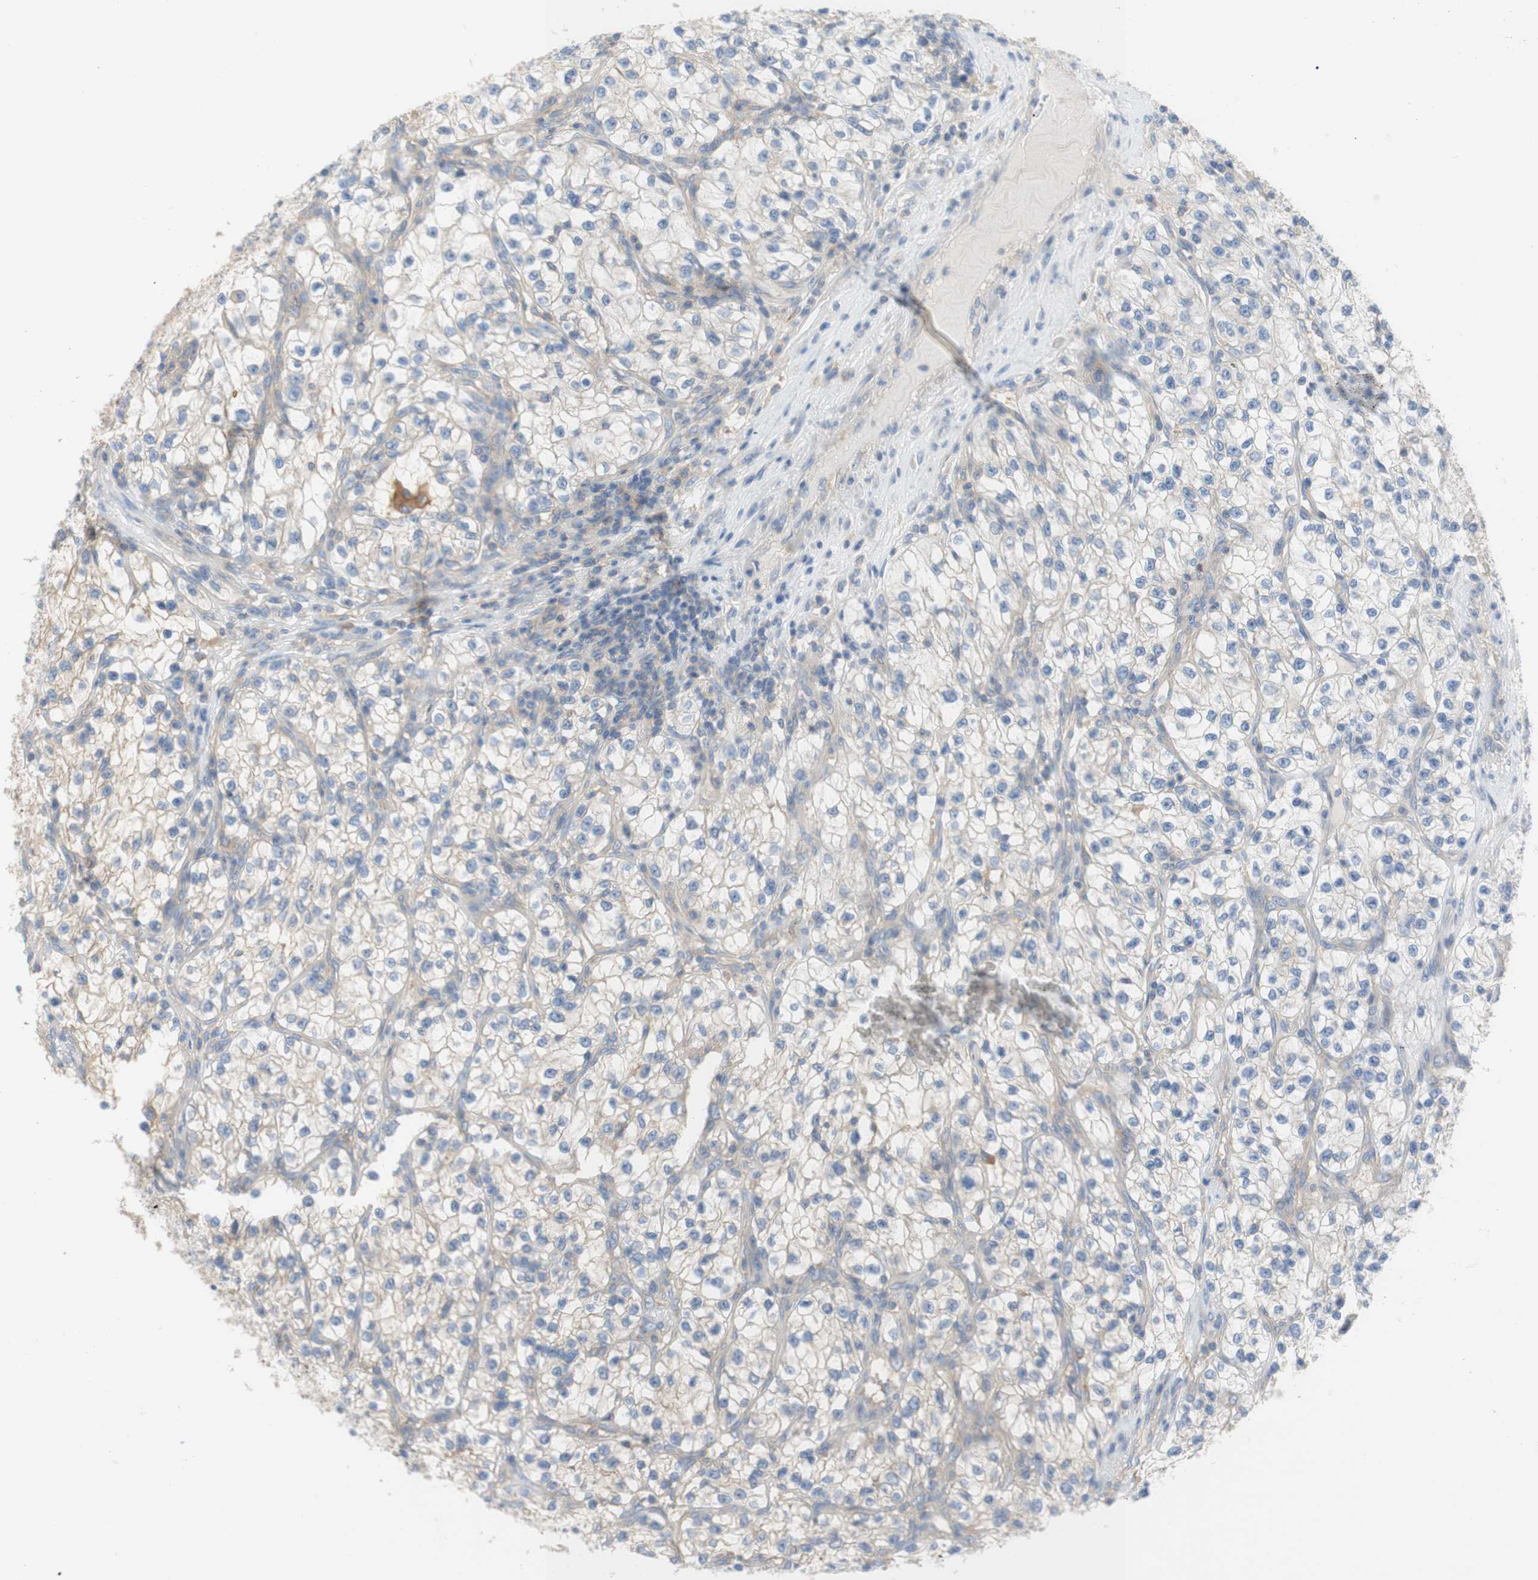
{"staining": {"intensity": "weak", "quantity": "25%-75%", "location": "cytoplasmic/membranous"}, "tissue": "renal cancer", "cell_type": "Tumor cells", "image_type": "cancer", "snomed": [{"axis": "morphology", "description": "Adenocarcinoma, NOS"}, {"axis": "topography", "description": "Kidney"}], "caption": "Protein staining by immunohistochemistry demonstrates weak cytoplasmic/membranous positivity in approximately 25%-75% of tumor cells in adenocarcinoma (renal). (Brightfield microscopy of DAB IHC at high magnification).", "gene": "ATP2B1", "patient": {"sex": "female", "age": 57}}